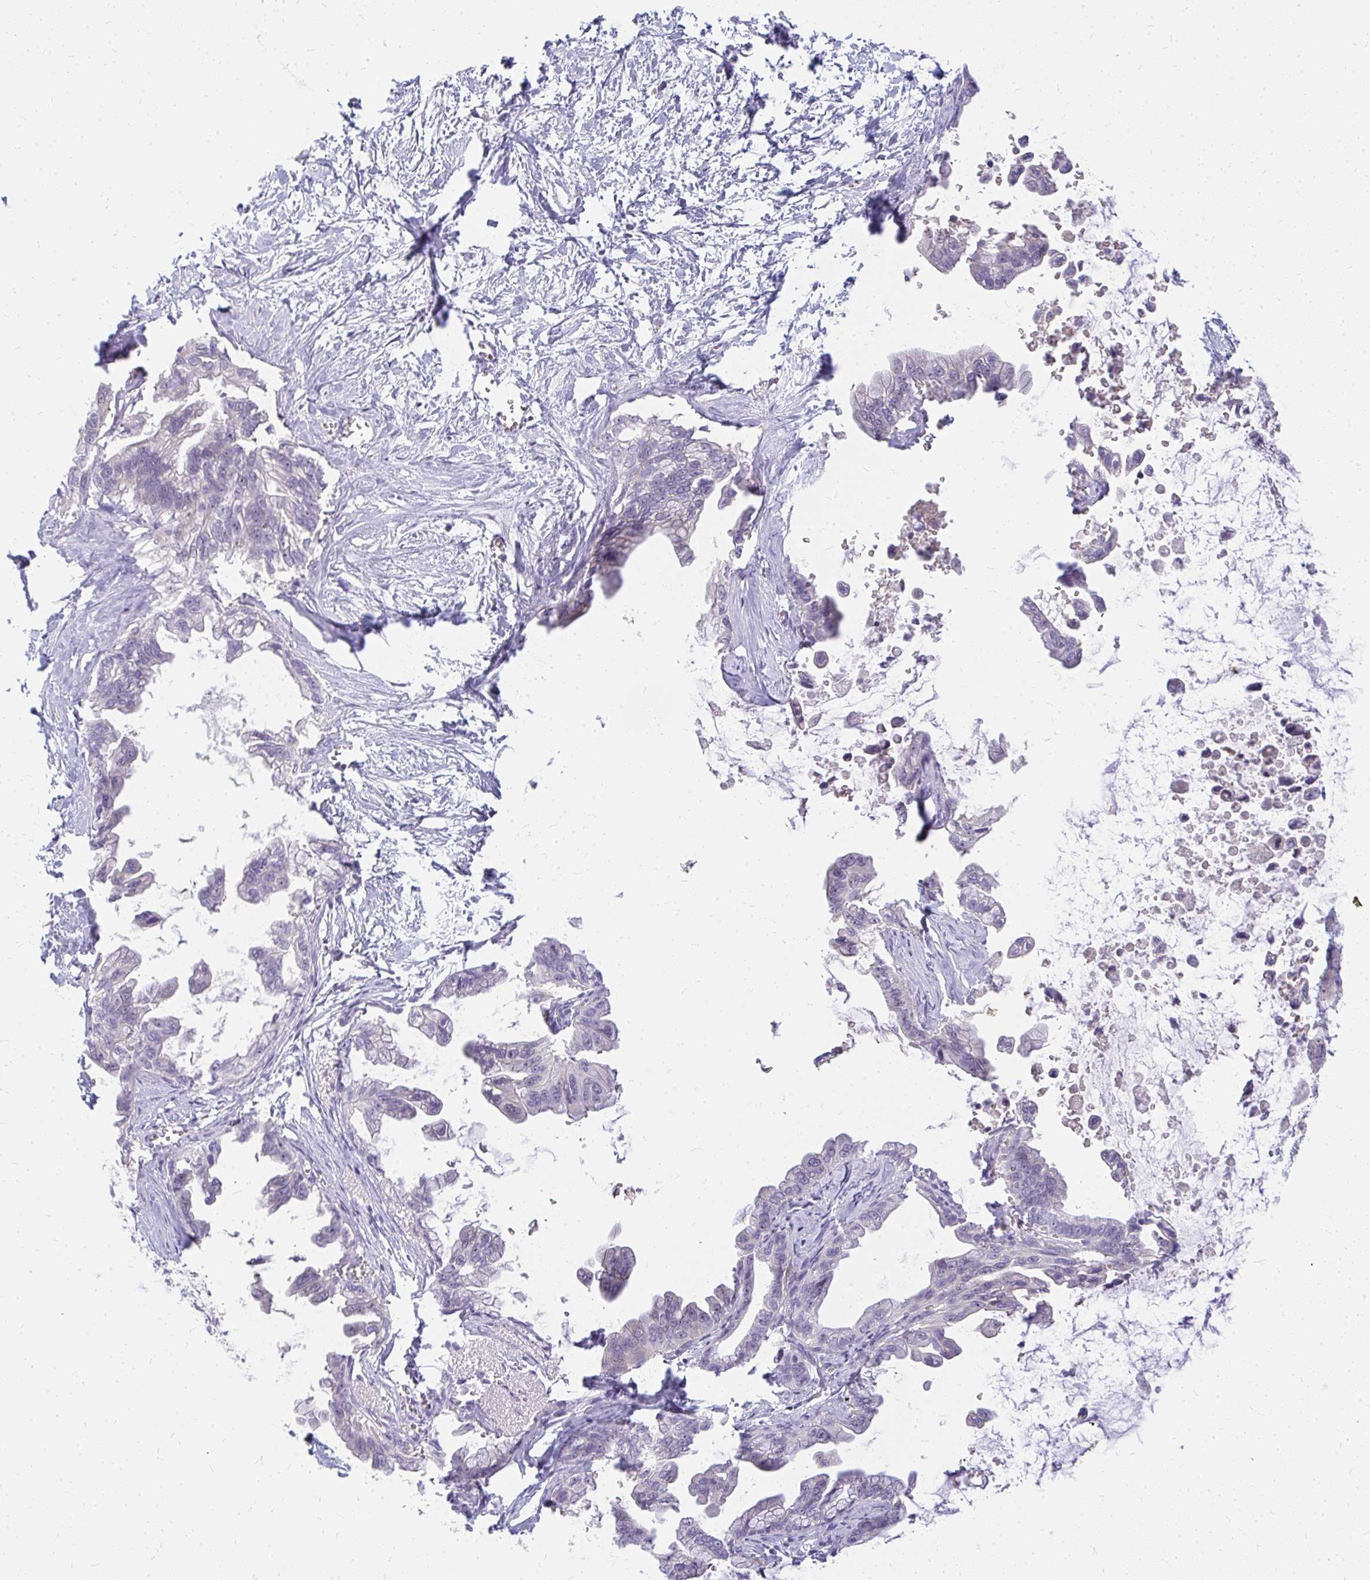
{"staining": {"intensity": "negative", "quantity": "none", "location": "none"}, "tissue": "pancreatic cancer", "cell_type": "Tumor cells", "image_type": "cancer", "snomed": [{"axis": "morphology", "description": "Adenocarcinoma, NOS"}, {"axis": "topography", "description": "Pancreas"}], "caption": "Immunohistochemistry (IHC) micrograph of human pancreatic adenocarcinoma stained for a protein (brown), which demonstrates no expression in tumor cells.", "gene": "FAM9A", "patient": {"sex": "male", "age": 61}}